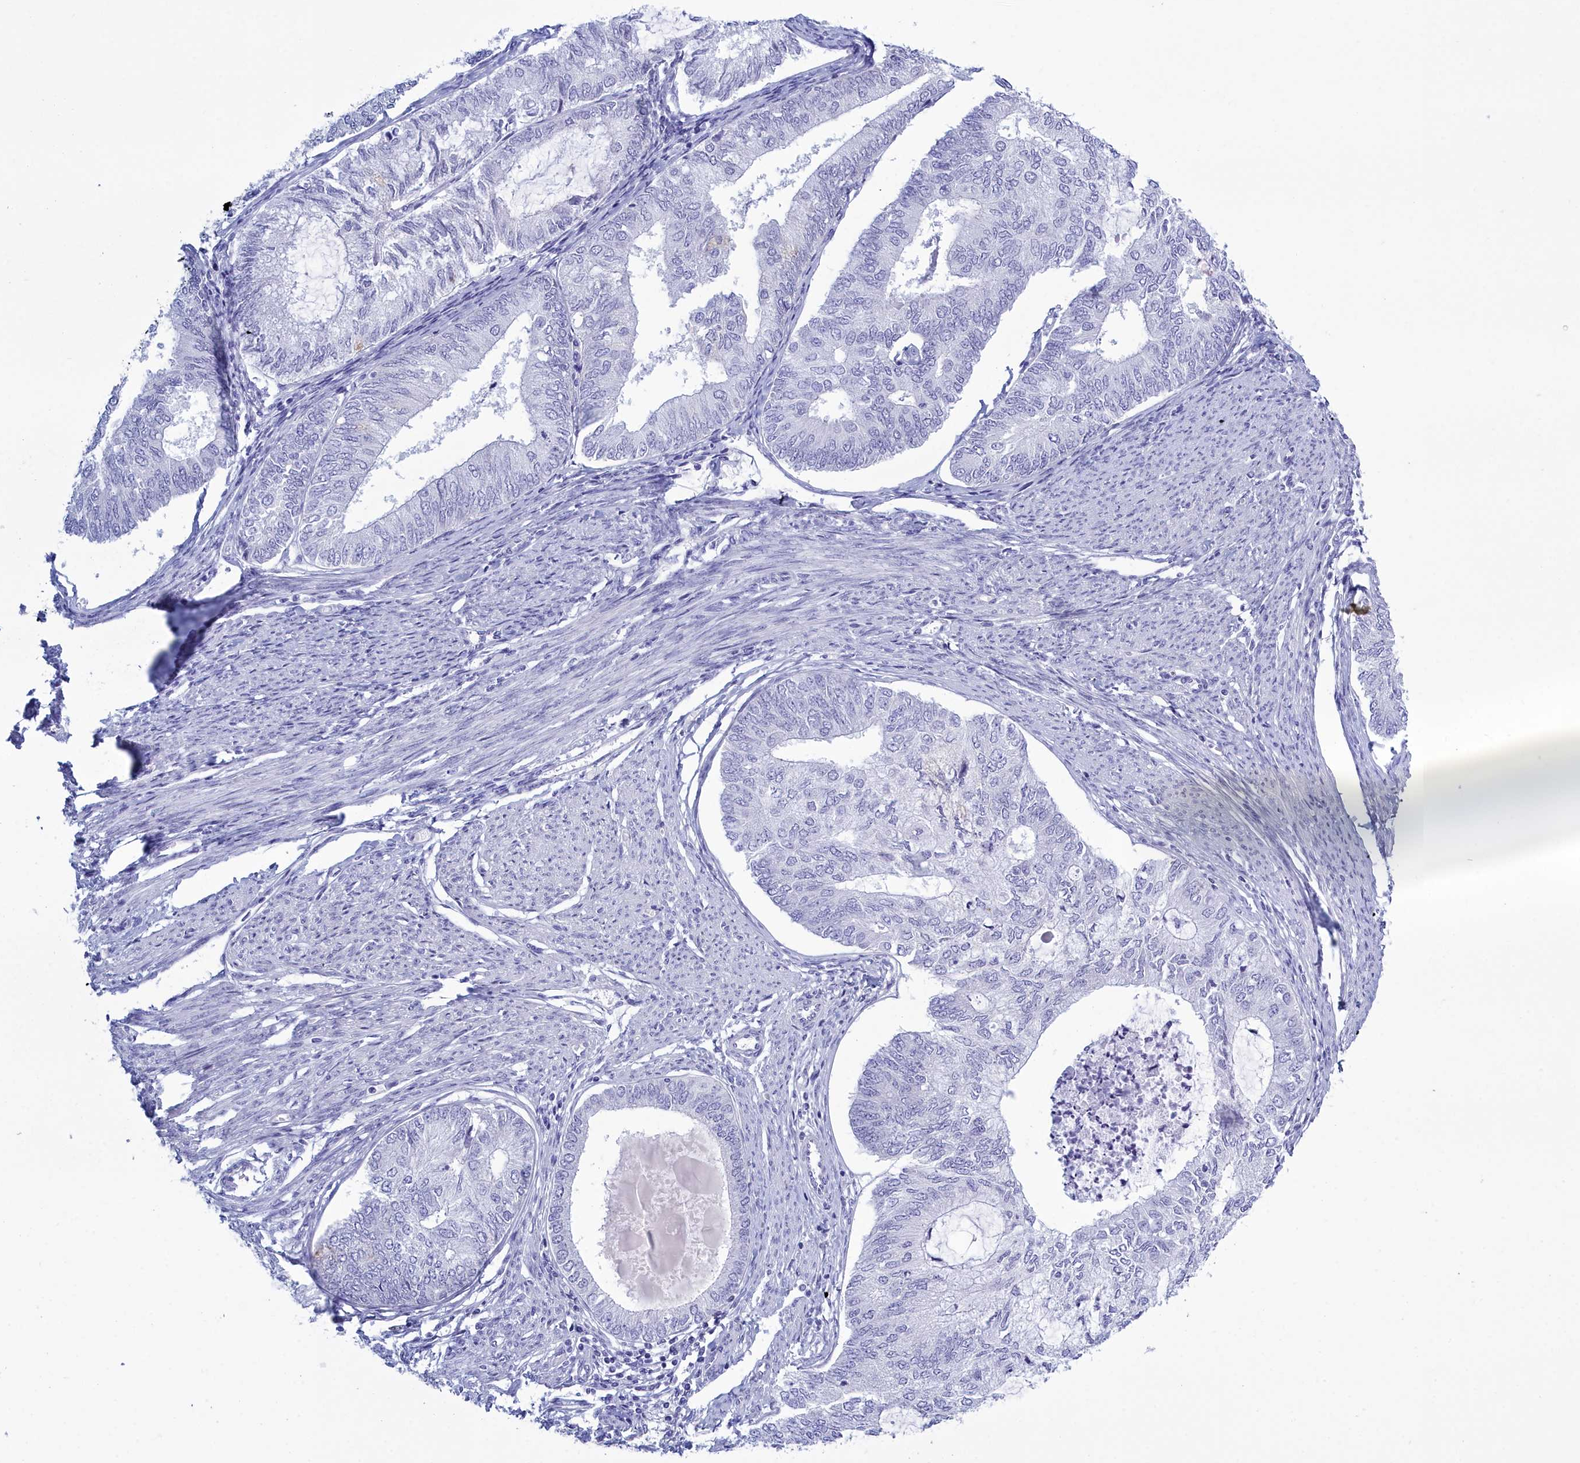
{"staining": {"intensity": "negative", "quantity": "none", "location": "none"}, "tissue": "endometrial cancer", "cell_type": "Tumor cells", "image_type": "cancer", "snomed": [{"axis": "morphology", "description": "Adenocarcinoma, NOS"}, {"axis": "topography", "description": "Endometrium"}], "caption": "Endometrial adenocarcinoma stained for a protein using immunohistochemistry exhibits no staining tumor cells.", "gene": "TMEM97", "patient": {"sex": "female", "age": 68}}